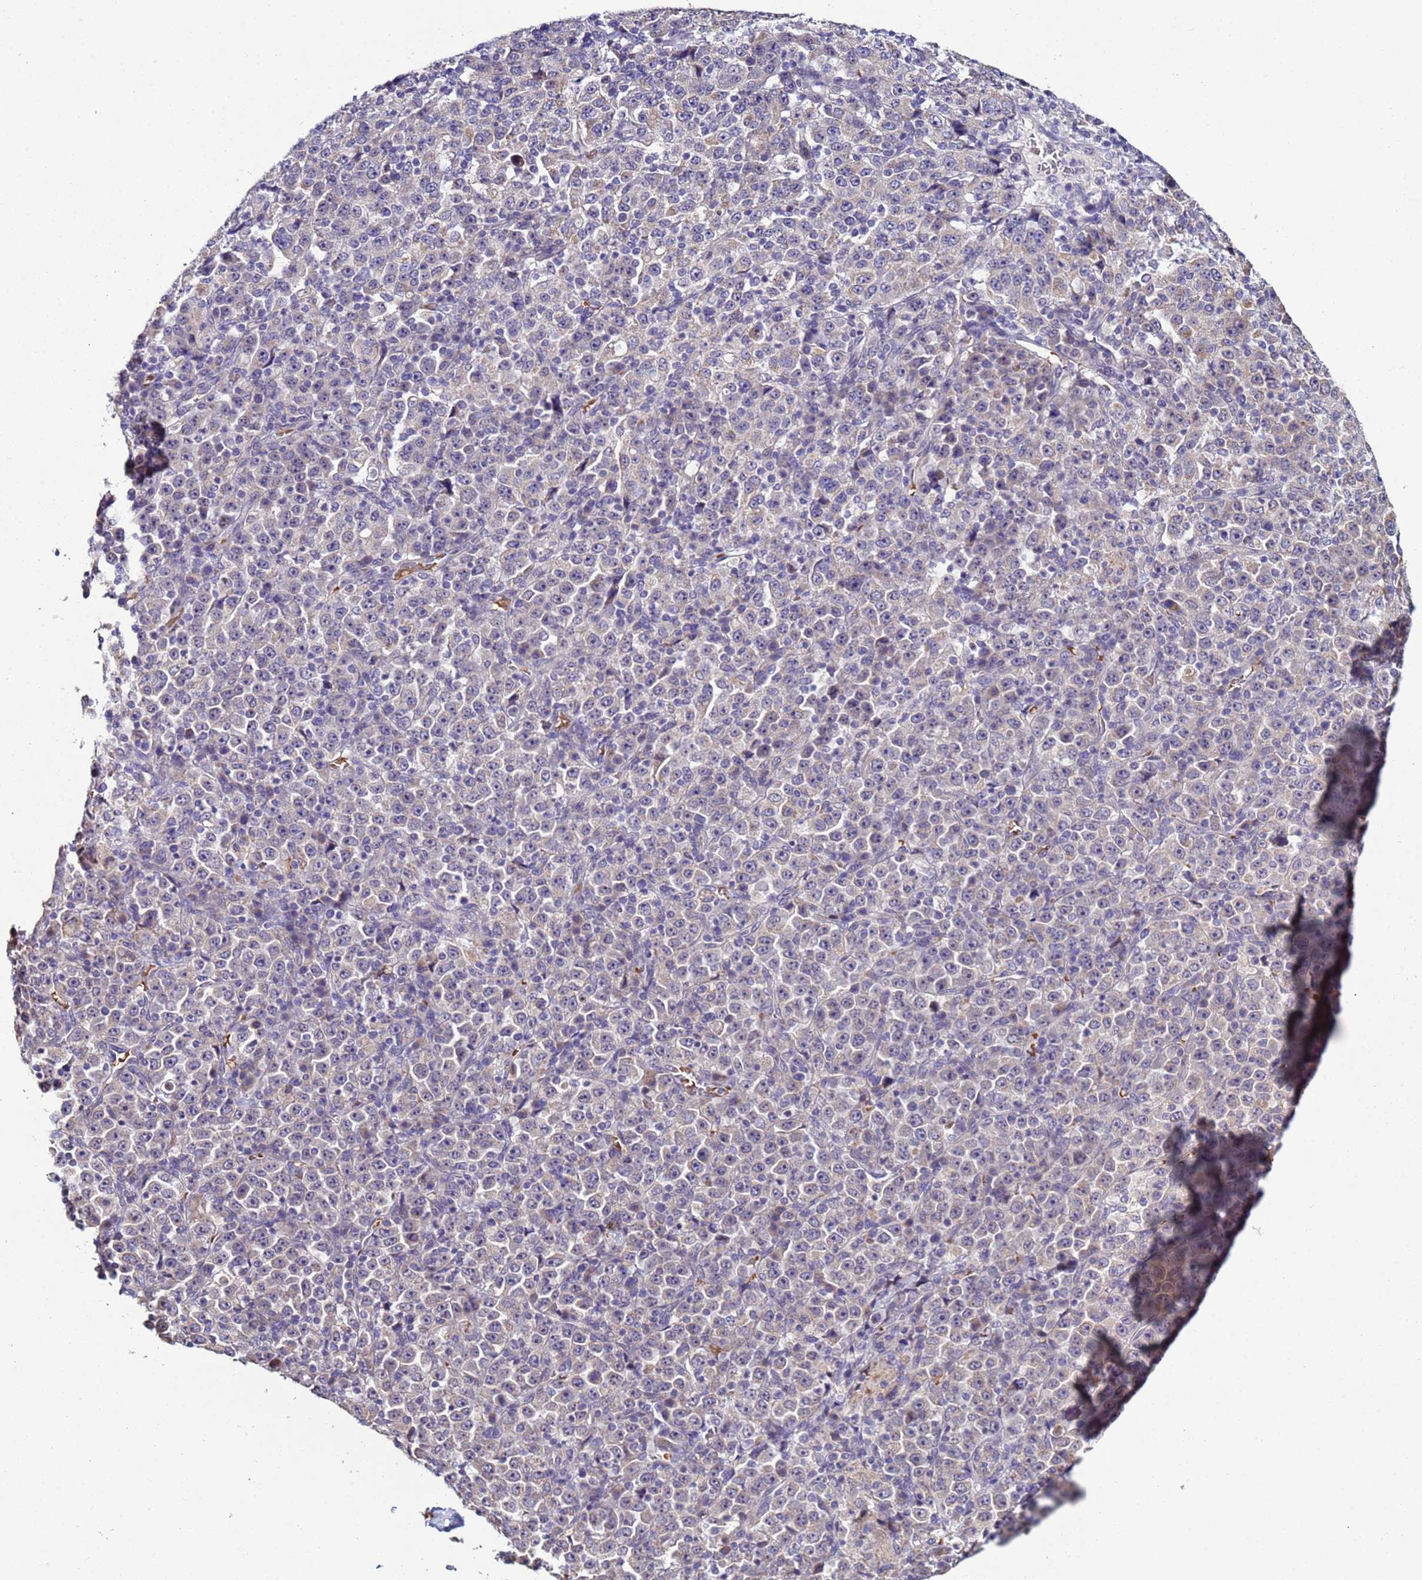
{"staining": {"intensity": "weak", "quantity": "<25%", "location": "cytoplasmic/membranous"}, "tissue": "stomach cancer", "cell_type": "Tumor cells", "image_type": "cancer", "snomed": [{"axis": "morphology", "description": "Normal tissue, NOS"}, {"axis": "morphology", "description": "Adenocarcinoma, NOS"}, {"axis": "topography", "description": "Stomach, upper"}, {"axis": "topography", "description": "Stomach"}], "caption": "This is an immunohistochemistry (IHC) micrograph of adenocarcinoma (stomach). There is no staining in tumor cells.", "gene": "CLHC1", "patient": {"sex": "male", "age": 59}}